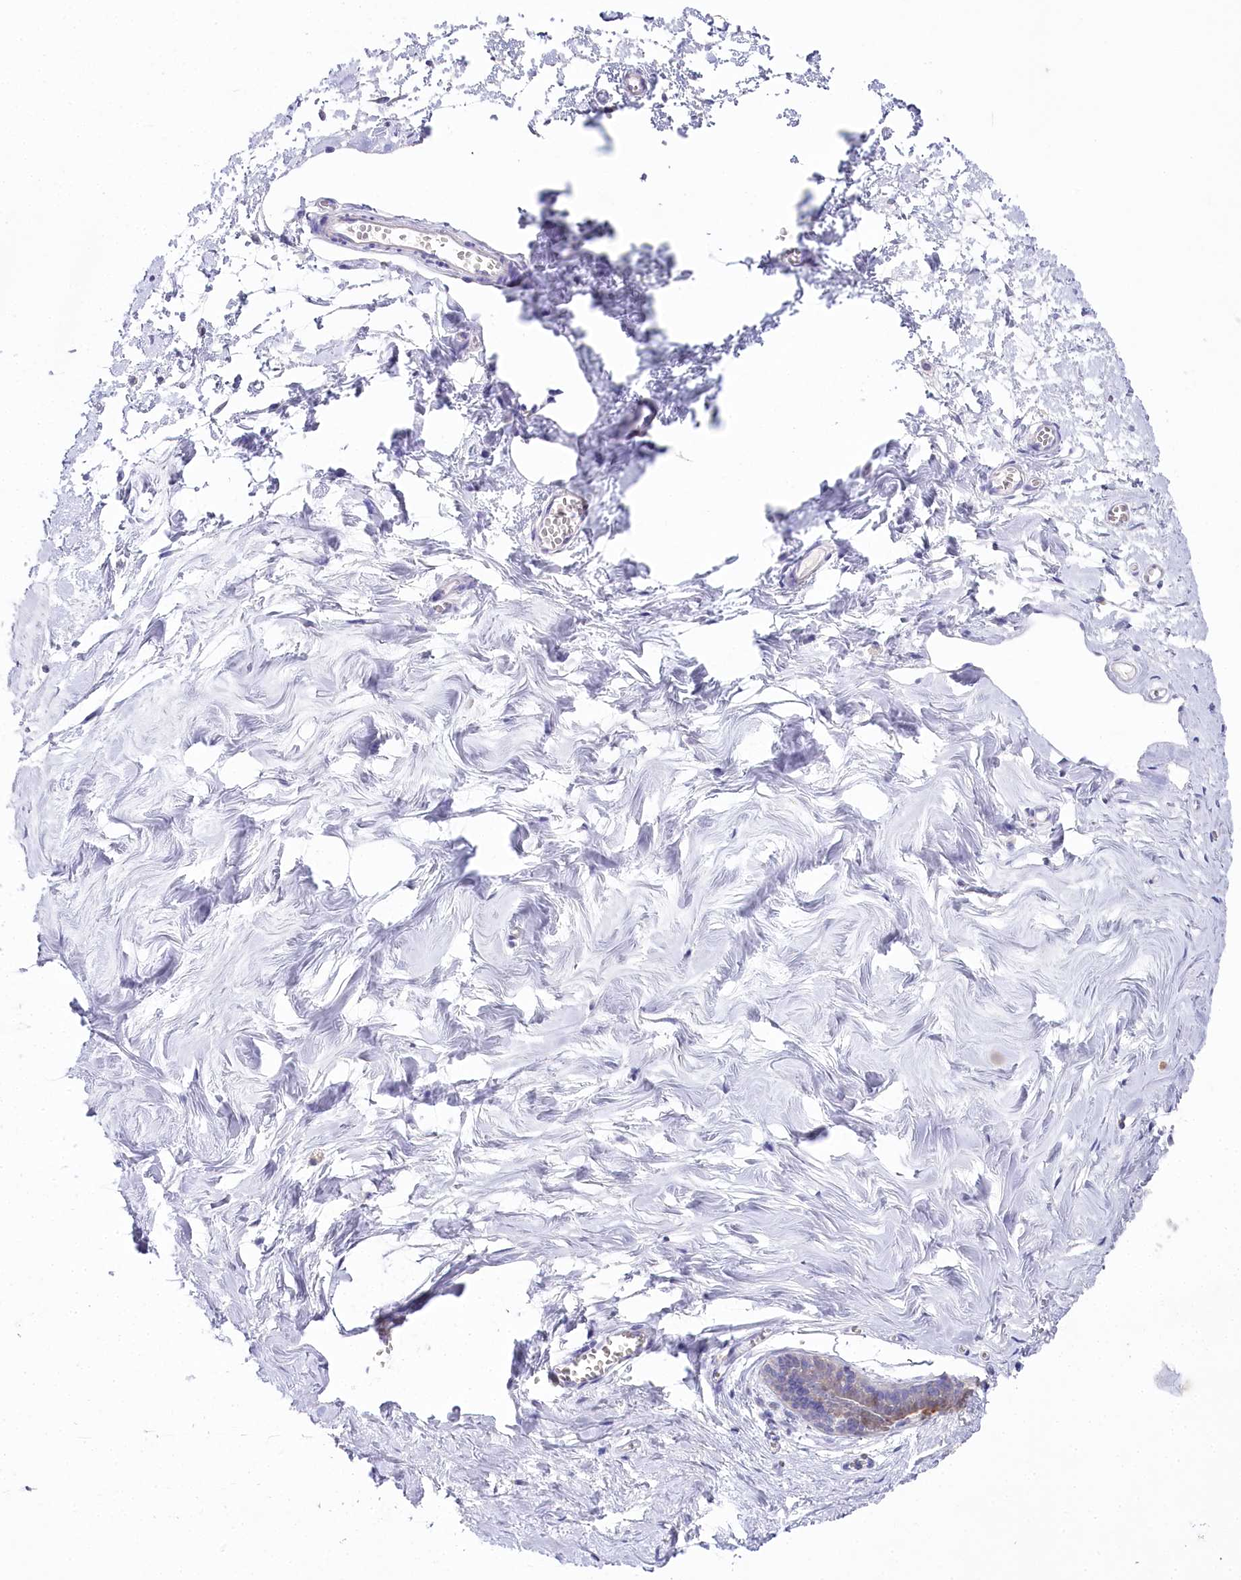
{"staining": {"intensity": "negative", "quantity": "none", "location": "none"}, "tissue": "breast", "cell_type": "Adipocytes", "image_type": "normal", "snomed": [{"axis": "morphology", "description": "Normal tissue, NOS"}, {"axis": "topography", "description": "Breast"}], "caption": "There is no significant staining in adipocytes of breast. The staining is performed using DAB brown chromogen with nuclei counter-stained in using hematoxylin.", "gene": "MYOZ1", "patient": {"sex": "female", "age": 27}}